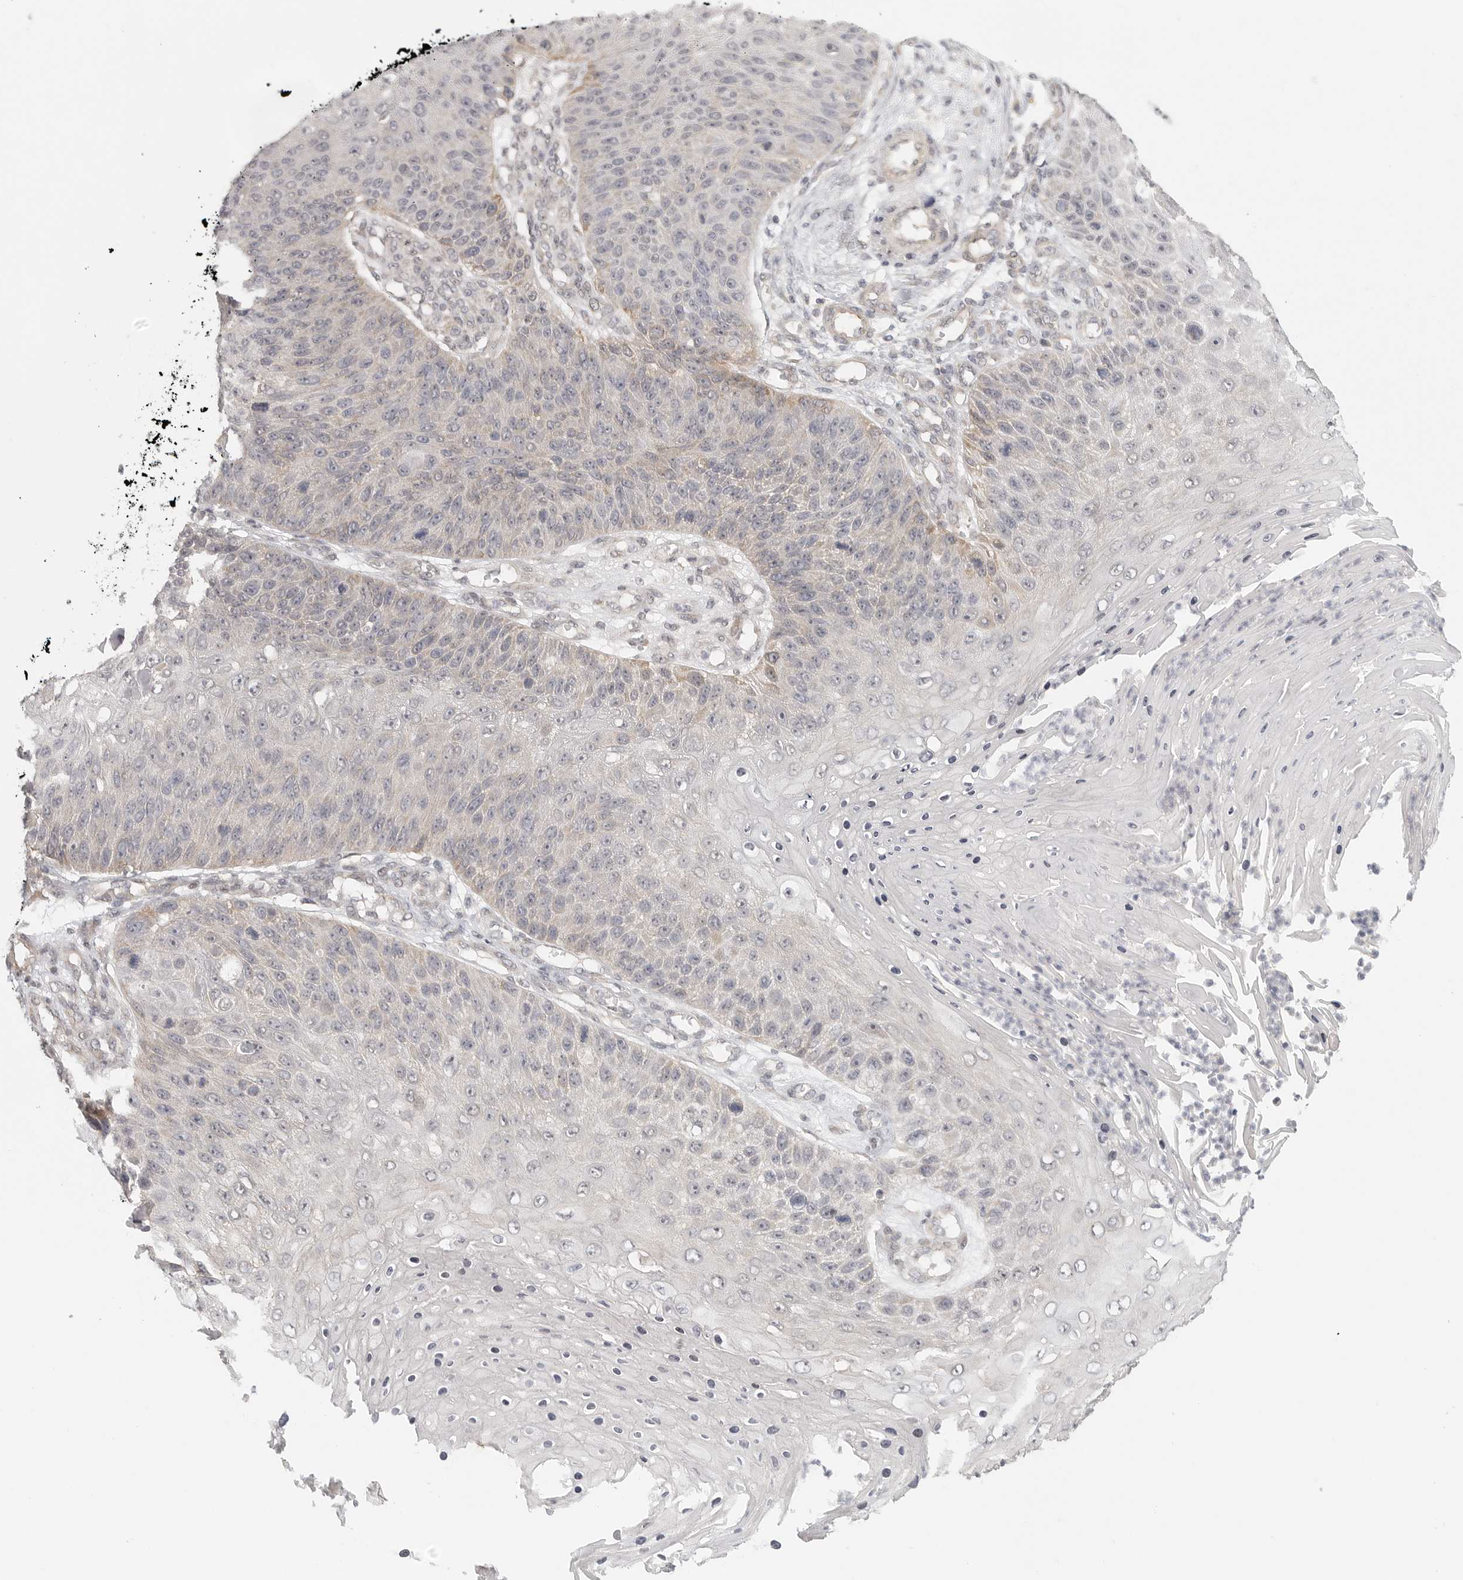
{"staining": {"intensity": "weak", "quantity": "<25%", "location": "cytoplasmic/membranous"}, "tissue": "skin cancer", "cell_type": "Tumor cells", "image_type": "cancer", "snomed": [{"axis": "morphology", "description": "Squamous cell carcinoma, NOS"}, {"axis": "topography", "description": "Skin"}], "caption": "Immunohistochemistry image of skin cancer (squamous cell carcinoma) stained for a protein (brown), which exhibits no staining in tumor cells.", "gene": "HDAC6", "patient": {"sex": "female", "age": 88}}